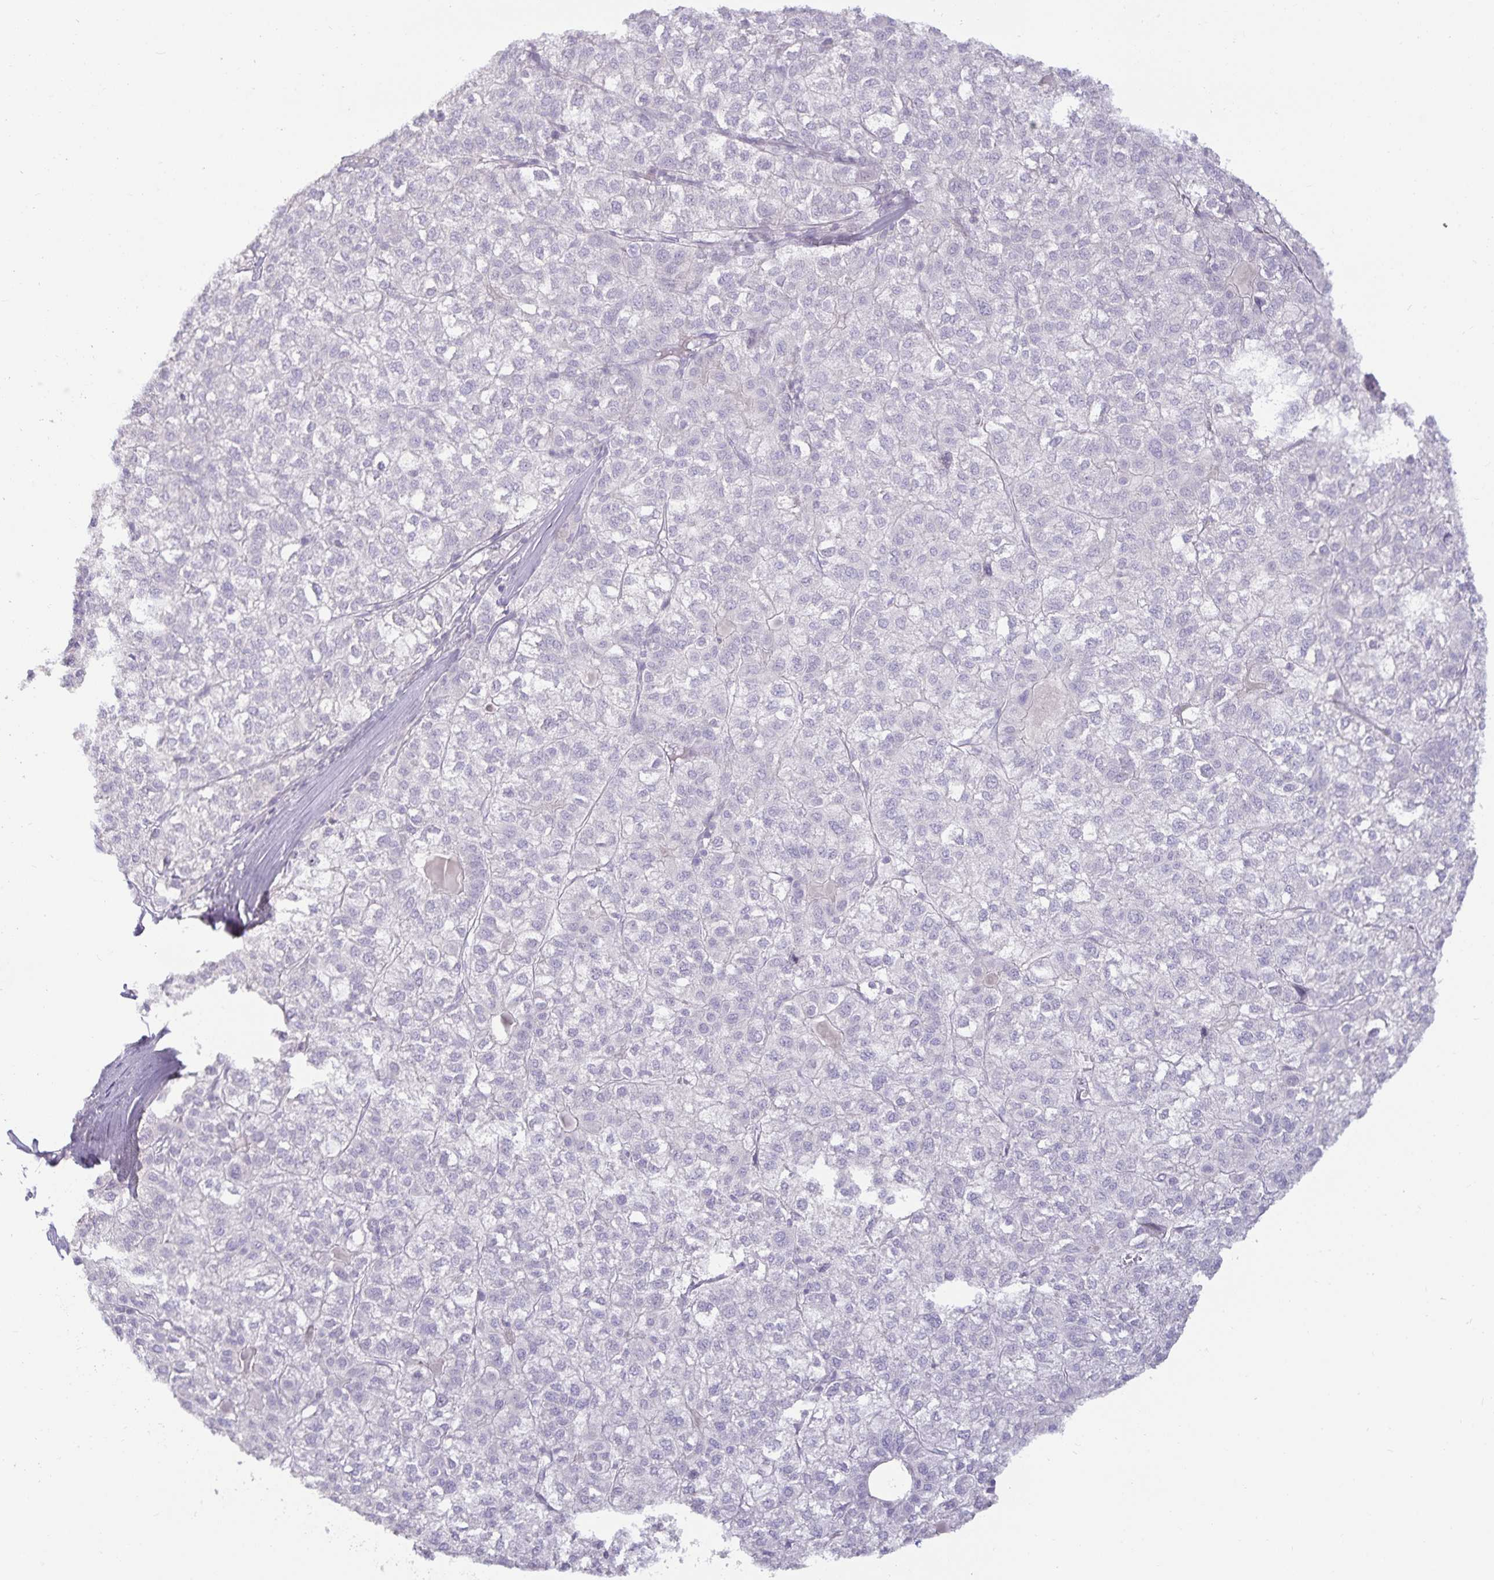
{"staining": {"intensity": "negative", "quantity": "none", "location": "none"}, "tissue": "liver cancer", "cell_type": "Tumor cells", "image_type": "cancer", "snomed": [{"axis": "morphology", "description": "Carcinoma, Hepatocellular, NOS"}, {"axis": "topography", "description": "Liver"}], "caption": "Tumor cells are negative for brown protein staining in liver hepatocellular carcinoma.", "gene": "SPAG4", "patient": {"sex": "female", "age": 43}}